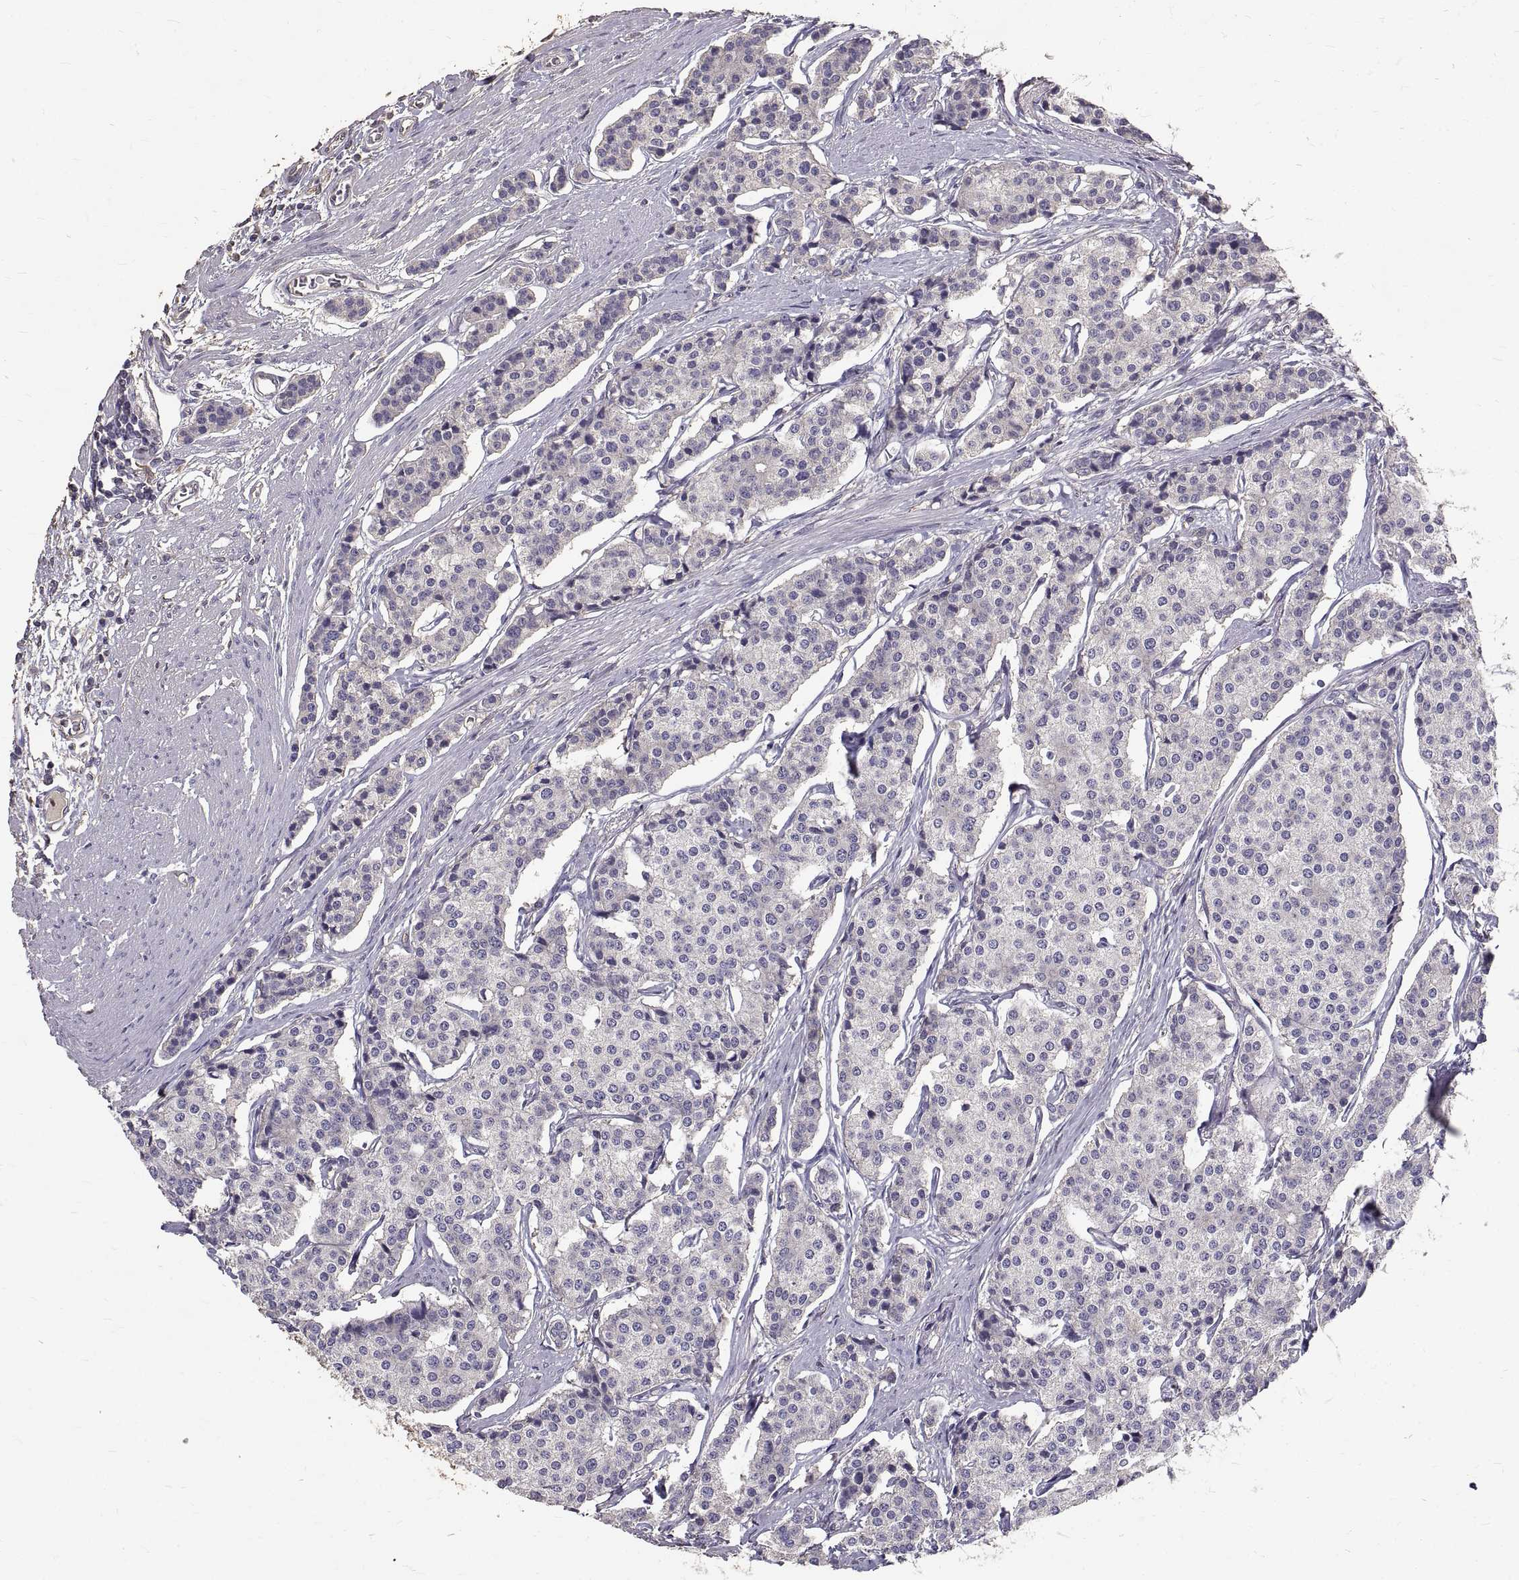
{"staining": {"intensity": "negative", "quantity": "none", "location": "none"}, "tissue": "carcinoid", "cell_type": "Tumor cells", "image_type": "cancer", "snomed": [{"axis": "morphology", "description": "Carcinoid, malignant, NOS"}, {"axis": "topography", "description": "Small intestine"}], "caption": "The micrograph displays no significant positivity in tumor cells of carcinoid. The staining is performed using DAB brown chromogen with nuclei counter-stained in using hematoxylin.", "gene": "PEA15", "patient": {"sex": "female", "age": 65}}